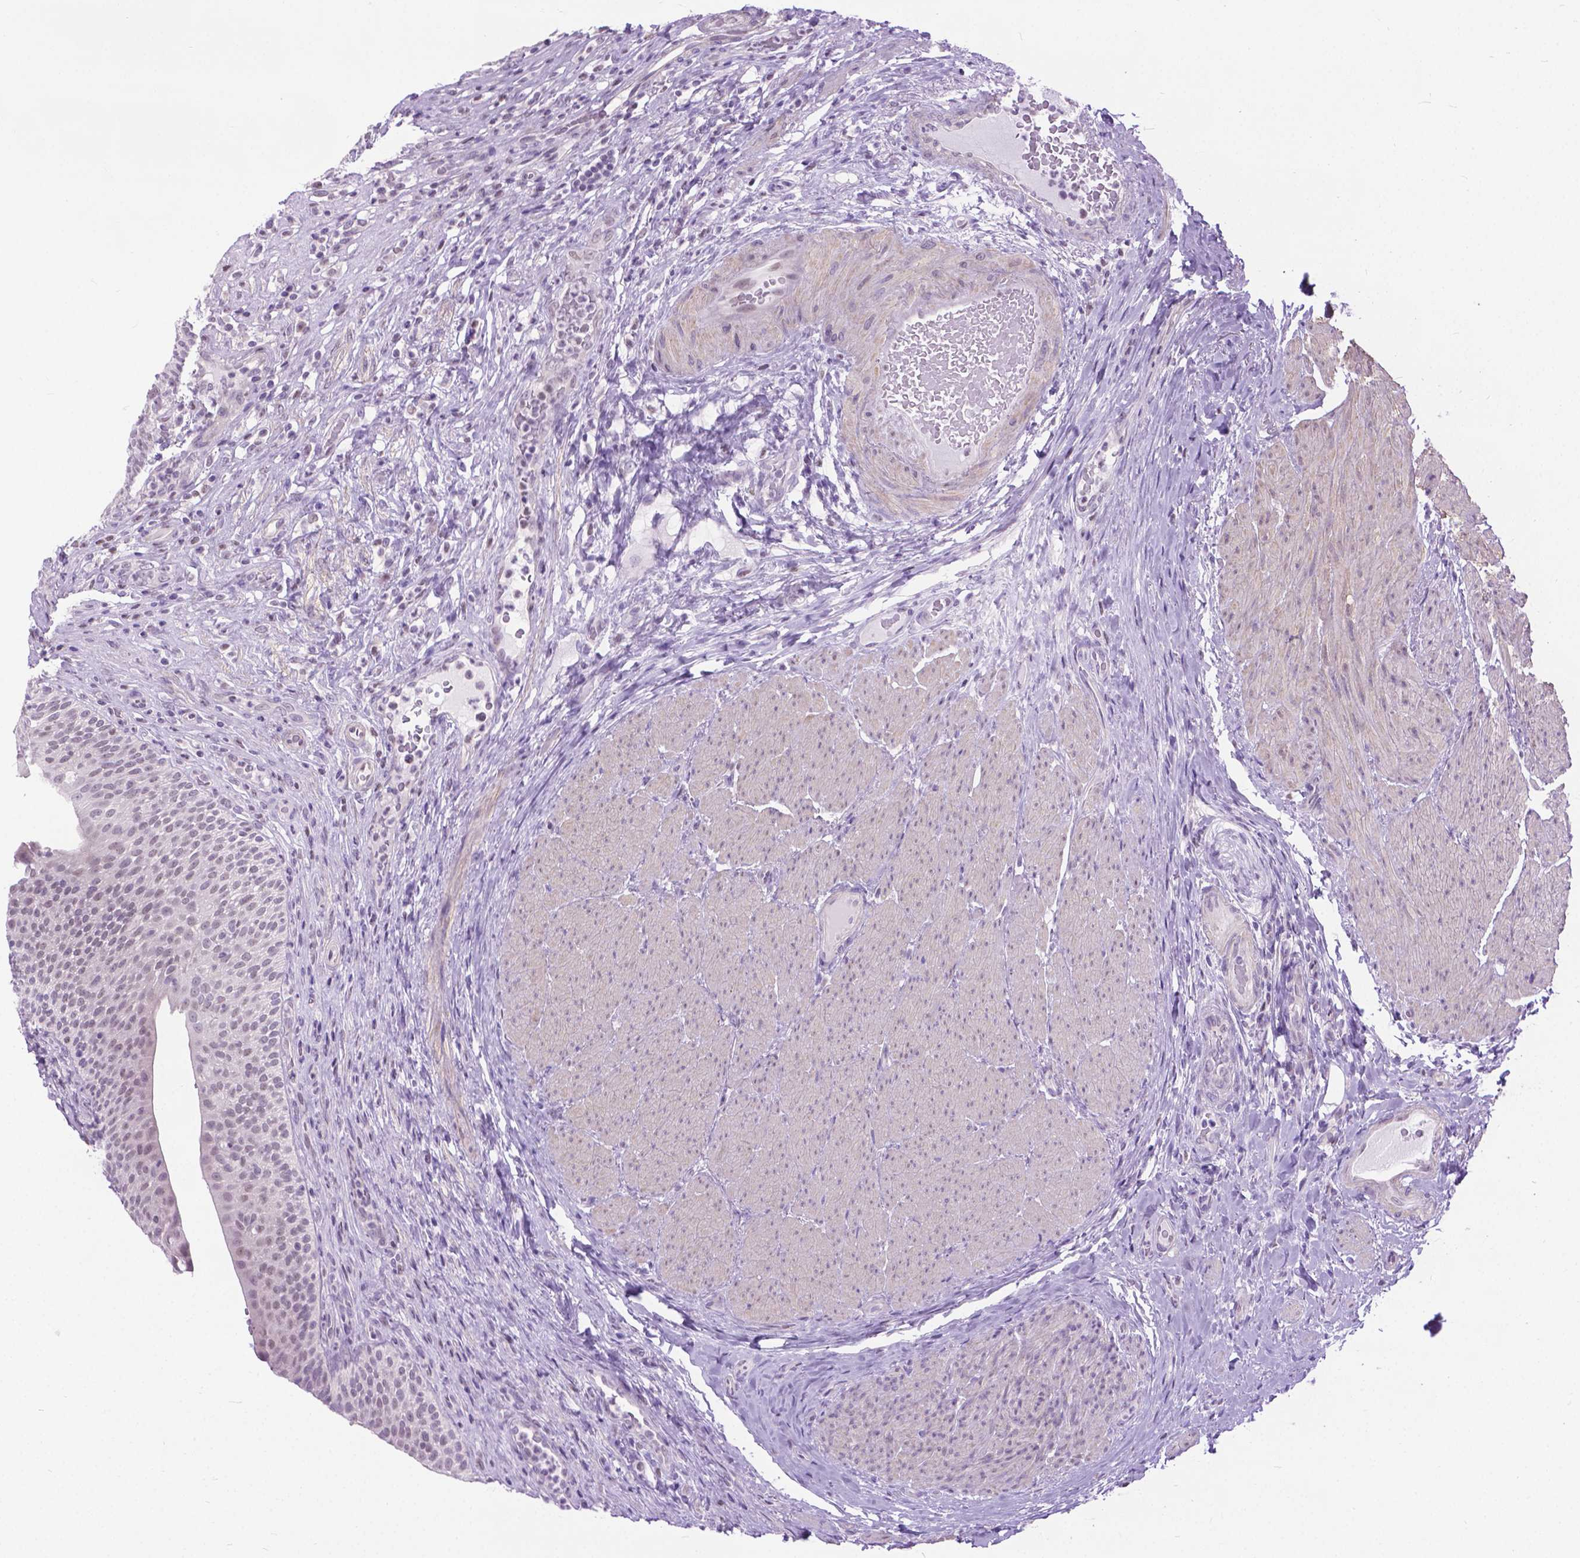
{"staining": {"intensity": "negative", "quantity": "none", "location": "none"}, "tissue": "urinary bladder", "cell_type": "Urothelial cells", "image_type": "normal", "snomed": [{"axis": "morphology", "description": "Normal tissue, NOS"}, {"axis": "topography", "description": "Urinary bladder"}, {"axis": "topography", "description": "Peripheral nerve tissue"}], "caption": "Image shows no significant protein positivity in urothelial cells of benign urinary bladder. The staining is performed using DAB (3,3'-diaminobenzidine) brown chromogen with nuclei counter-stained in using hematoxylin.", "gene": "APCDD1L", "patient": {"sex": "male", "age": 66}}